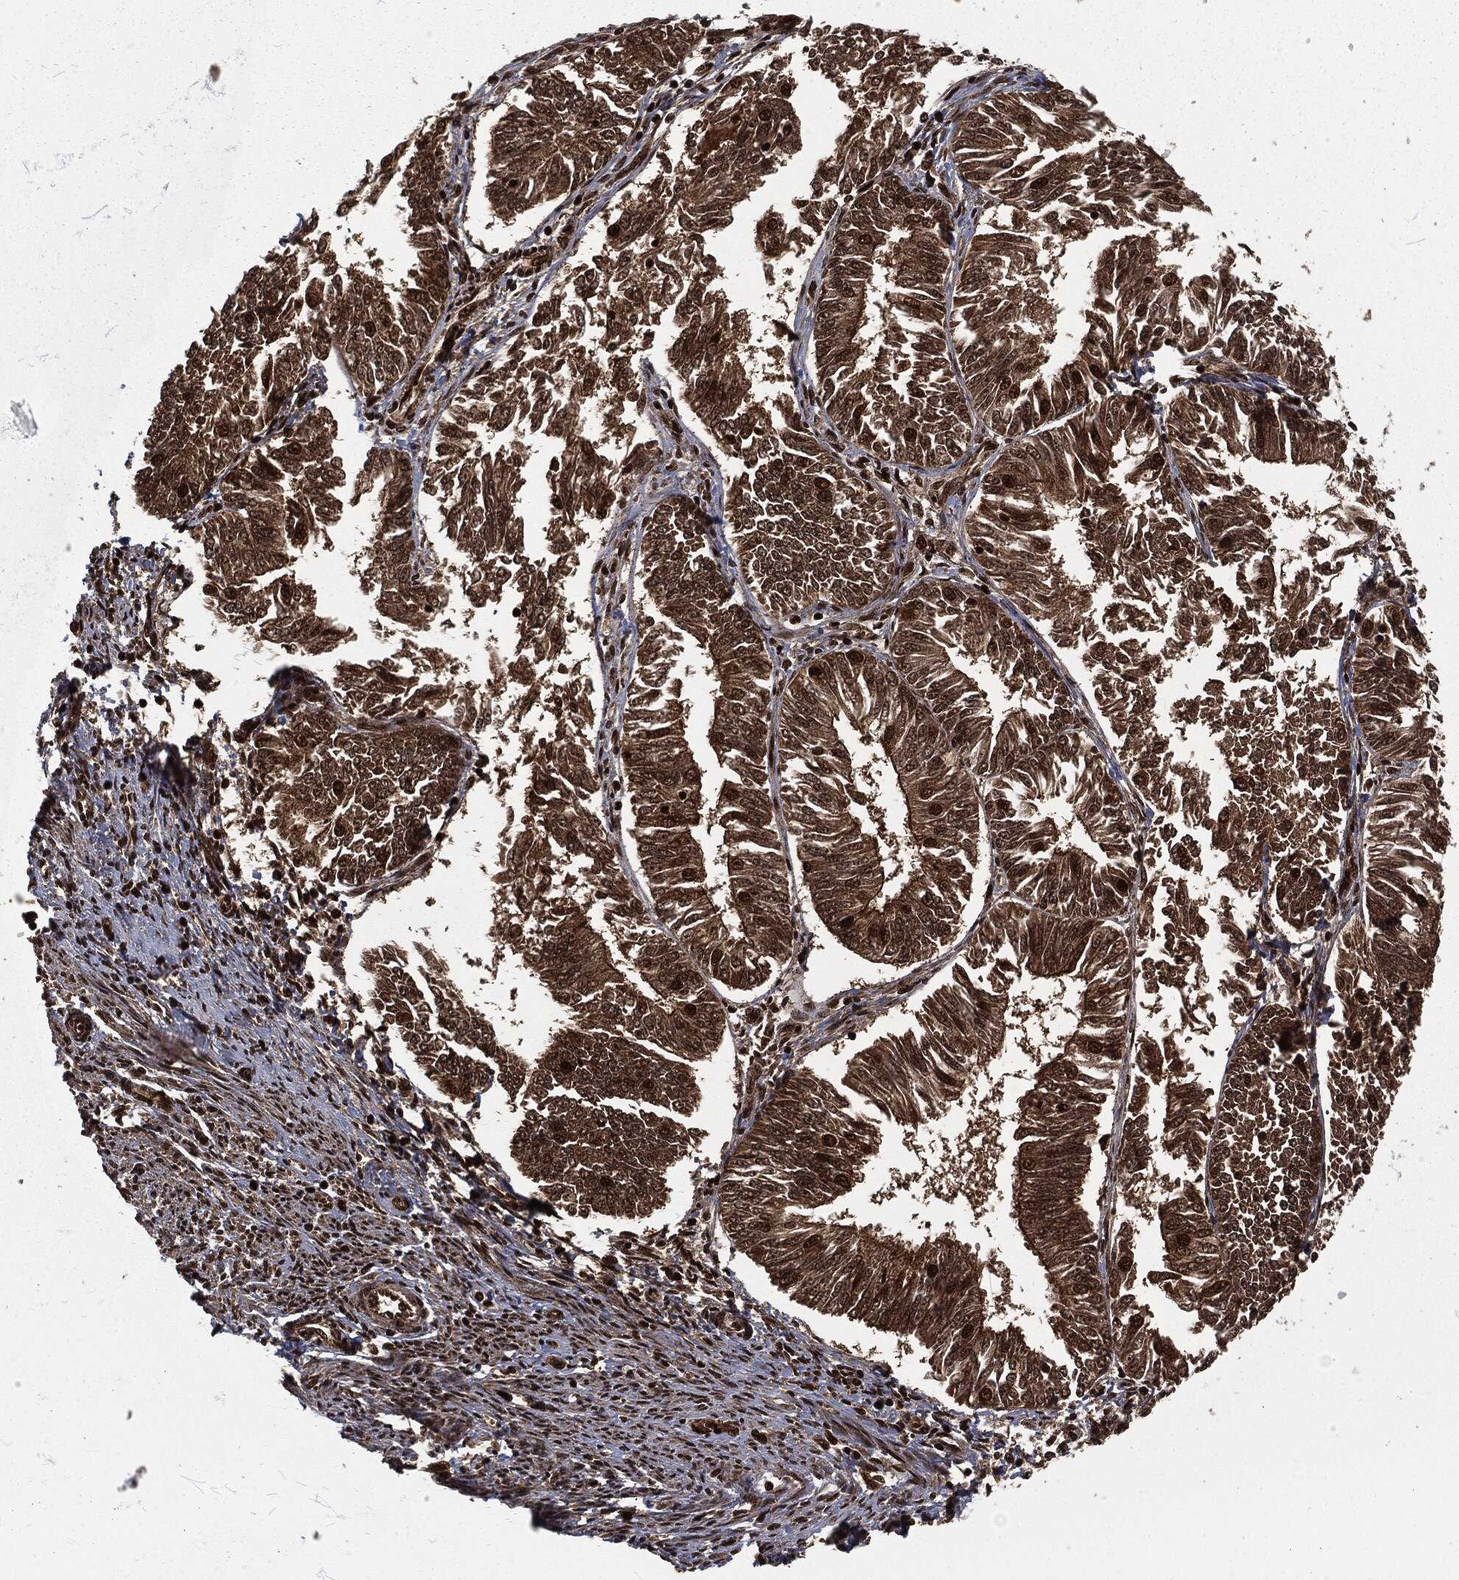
{"staining": {"intensity": "strong", "quantity": "25%-75%", "location": "cytoplasmic/membranous,nuclear"}, "tissue": "endometrial cancer", "cell_type": "Tumor cells", "image_type": "cancer", "snomed": [{"axis": "morphology", "description": "Adenocarcinoma, NOS"}, {"axis": "topography", "description": "Endometrium"}], "caption": "A photomicrograph of human adenocarcinoma (endometrial) stained for a protein exhibits strong cytoplasmic/membranous and nuclear brown staining in tumor cells.", "gene": "NGRN", "patient": {"sex": "female", "age": 58}}